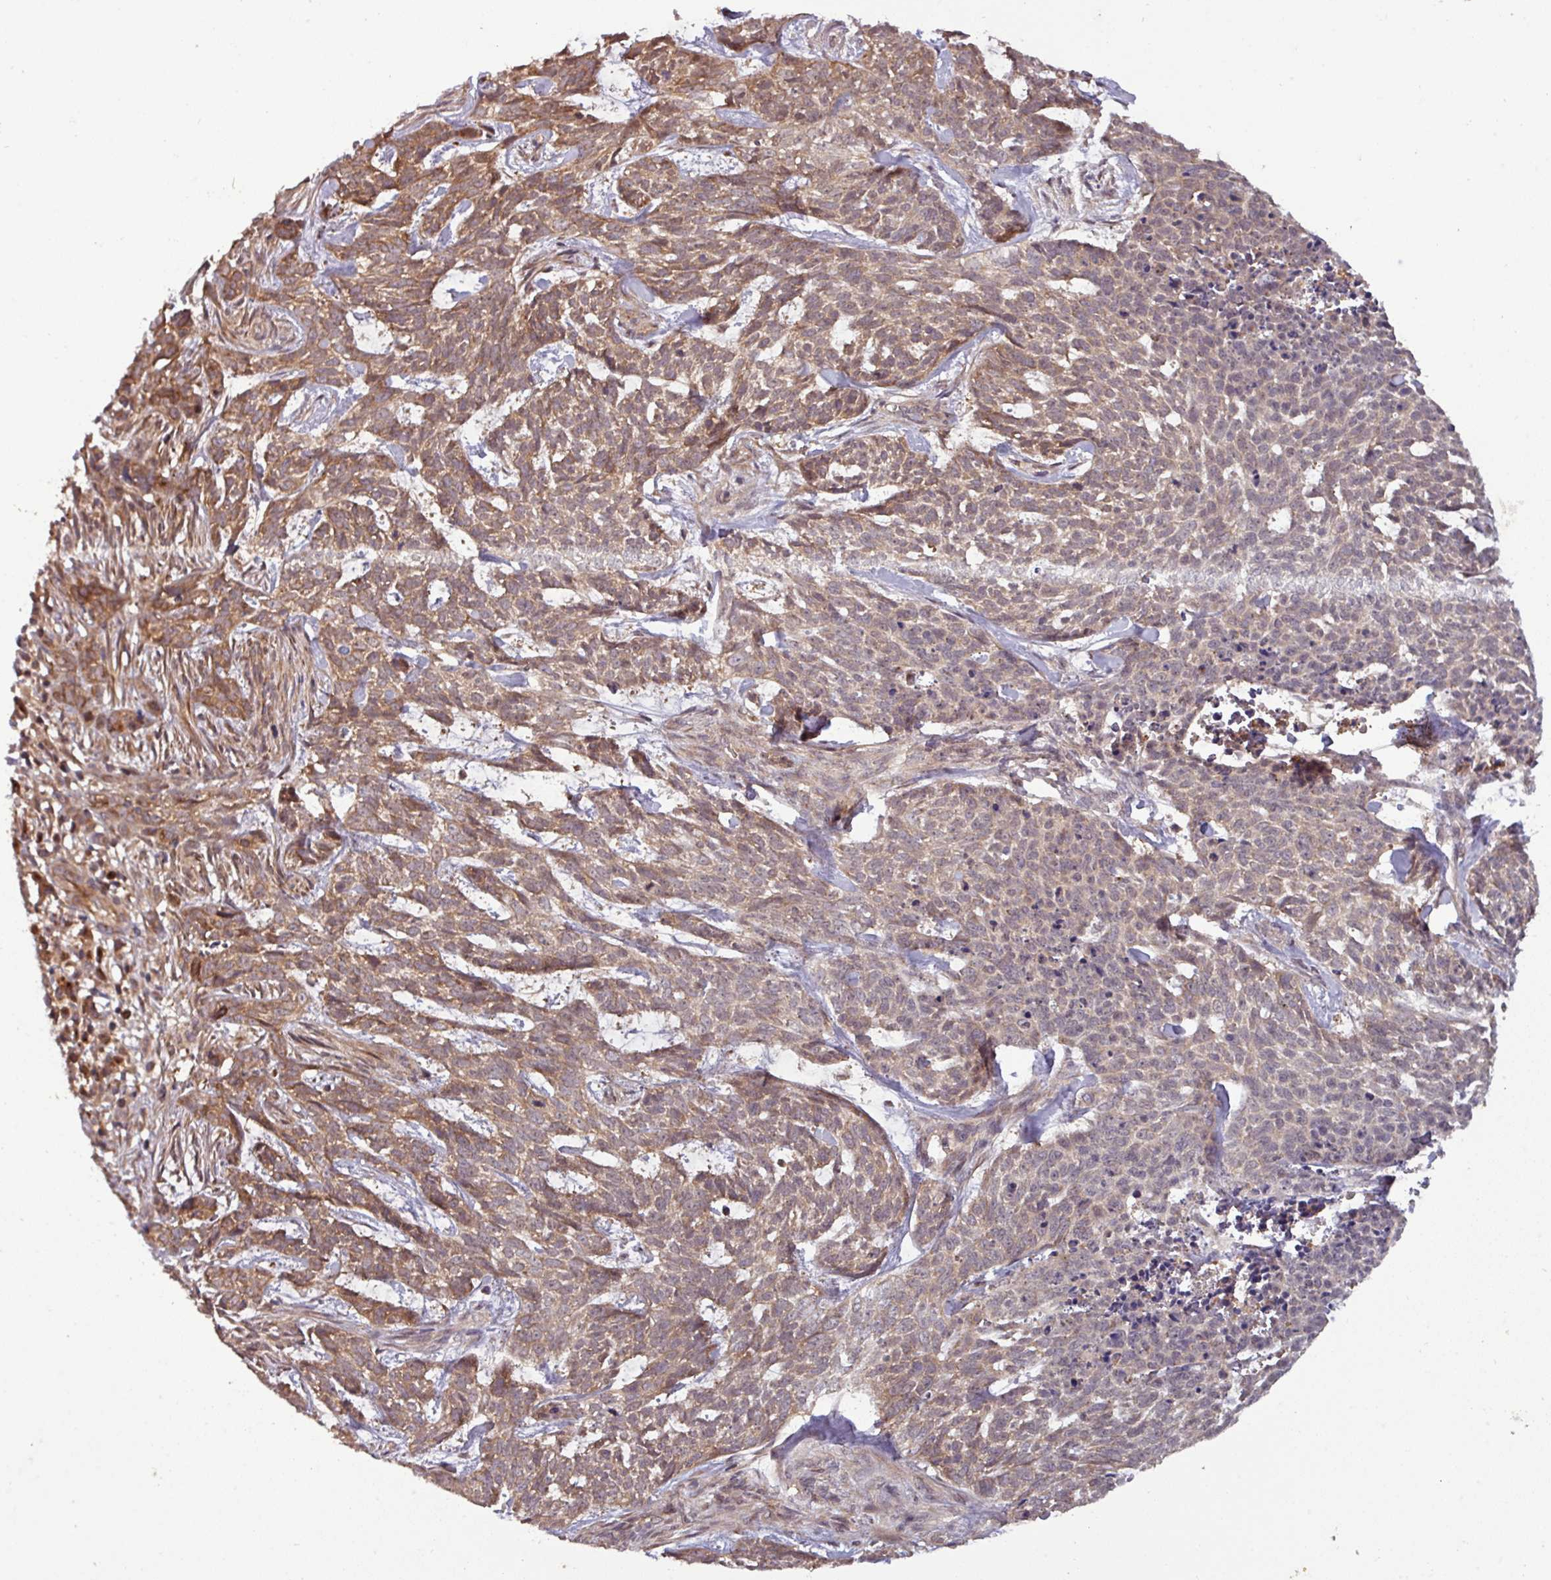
{"staining": {"intensity": "moderate", "quantity": "25%-75%", "location": "cytoplasmic/membranous"}, "tissue": "skin cancer", "cell_type": "Tumor cells", "image_type": "cancer", "snomed": [{"axis": "morphology", "description": "Basal cell carcinoma"}, {"axis": "topography", "description": "Skin"}], "caption": "The histopathology image reveals staining of skin cancer (basal cell carcinoma), revealing moderate cytoplasmic/membranous protein positivity (brown color) within tumor cells.", "gene": "PUS1", "patient": {"sex": "female", "age": 93}}